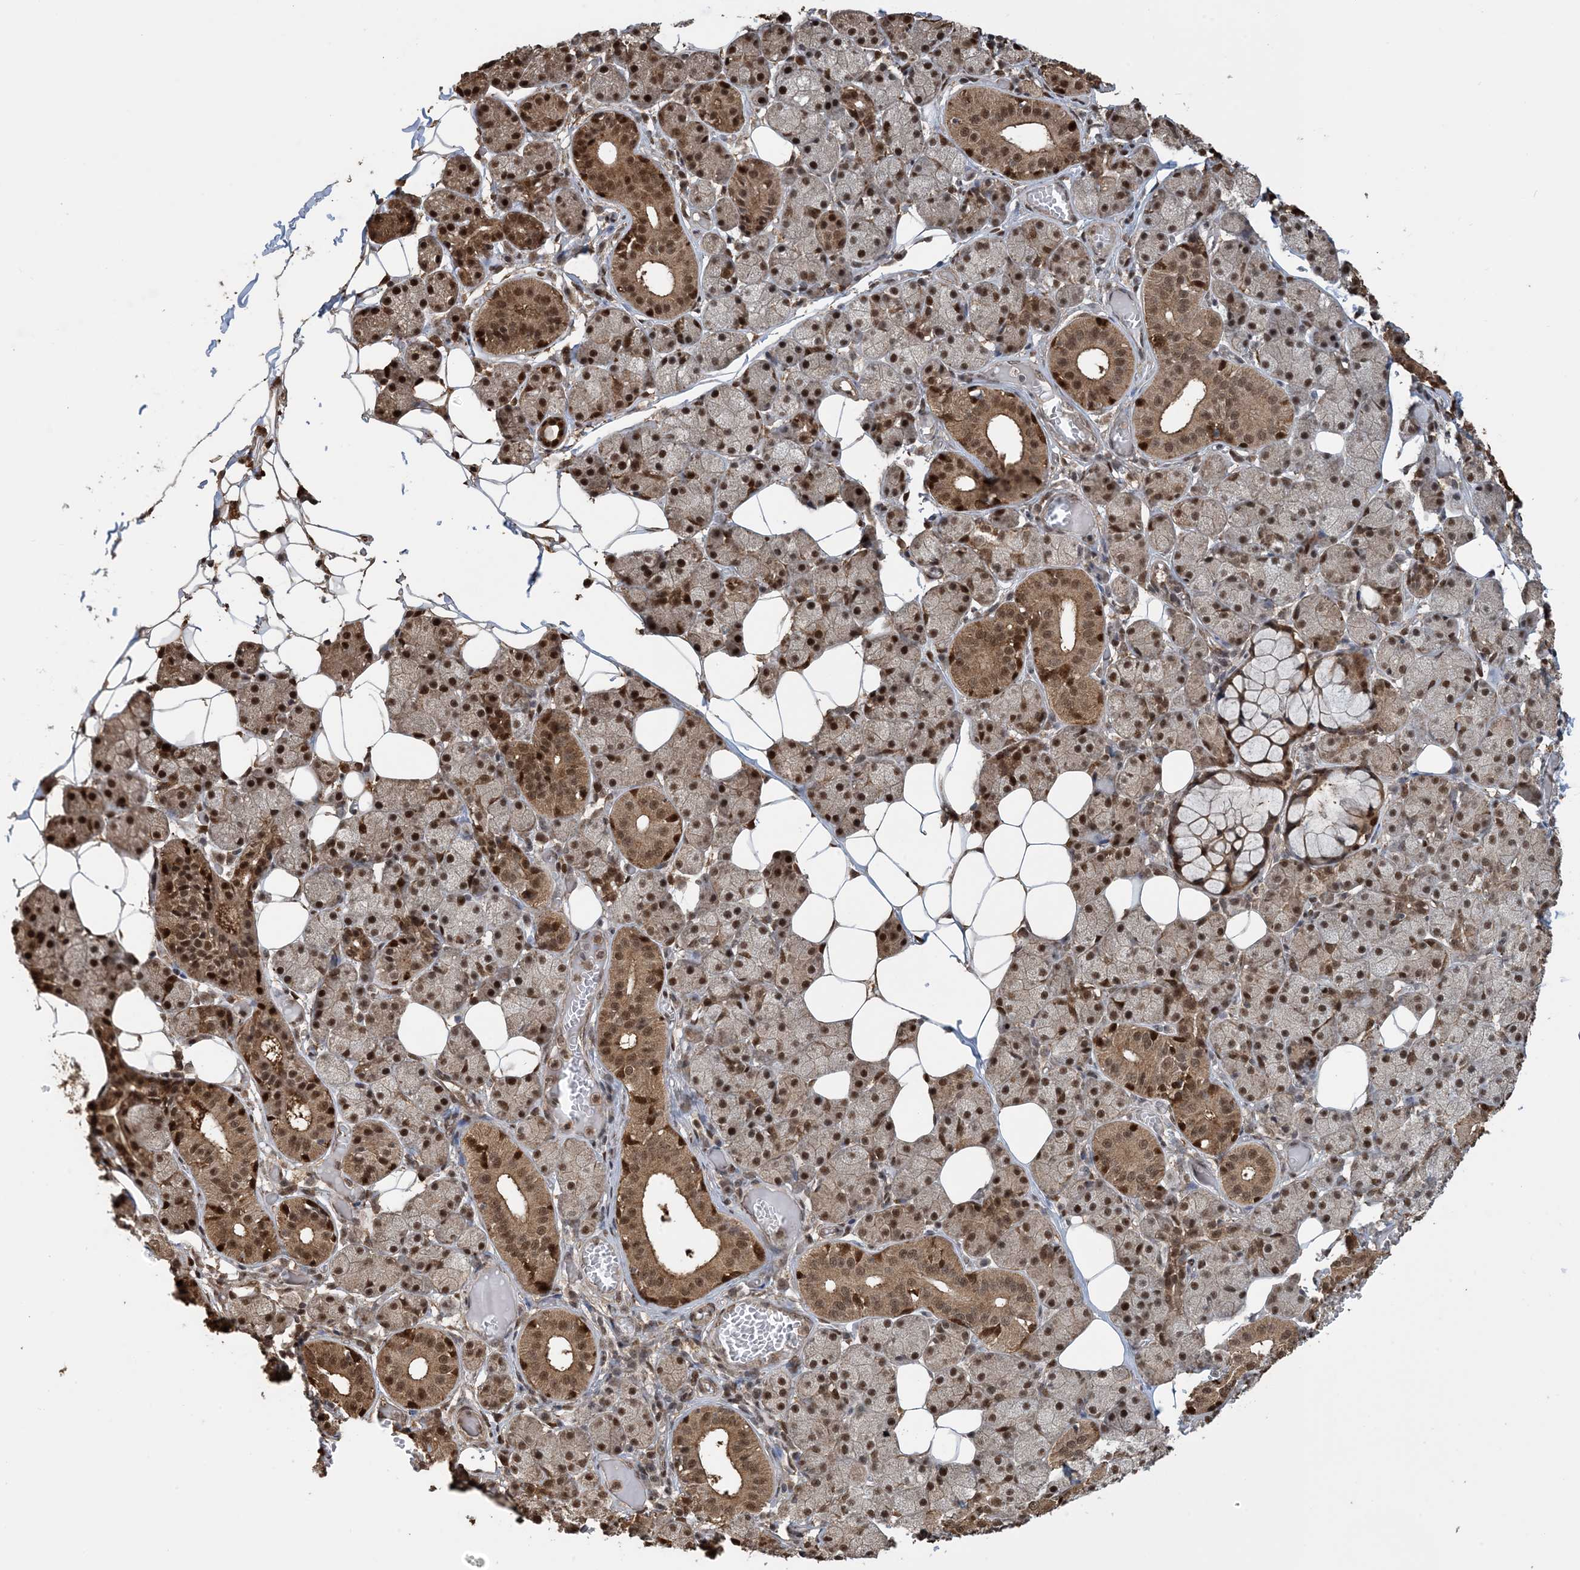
{"staining": {"intensity": "strong", "quantity": ">75%", "location": "cytoplasmic/membranous,nuclear"}, "tissue": "salivary gland", "cell_type": "Glandular cells", "image_type": "normal", "snomed": [{"axis": "morphology", "description": "Normal tissue, NOS"}, {"axis": "topography", "description": "Salivary gland"}], "caption": "Protein expression analysis of normal salivary gland exhibits strong cytoplasmic/membranous,nuclear expression in approximately >75% of glandular cells.", "gene": "HSPA1A", "patient": {"sex": "female", "age": 33}}